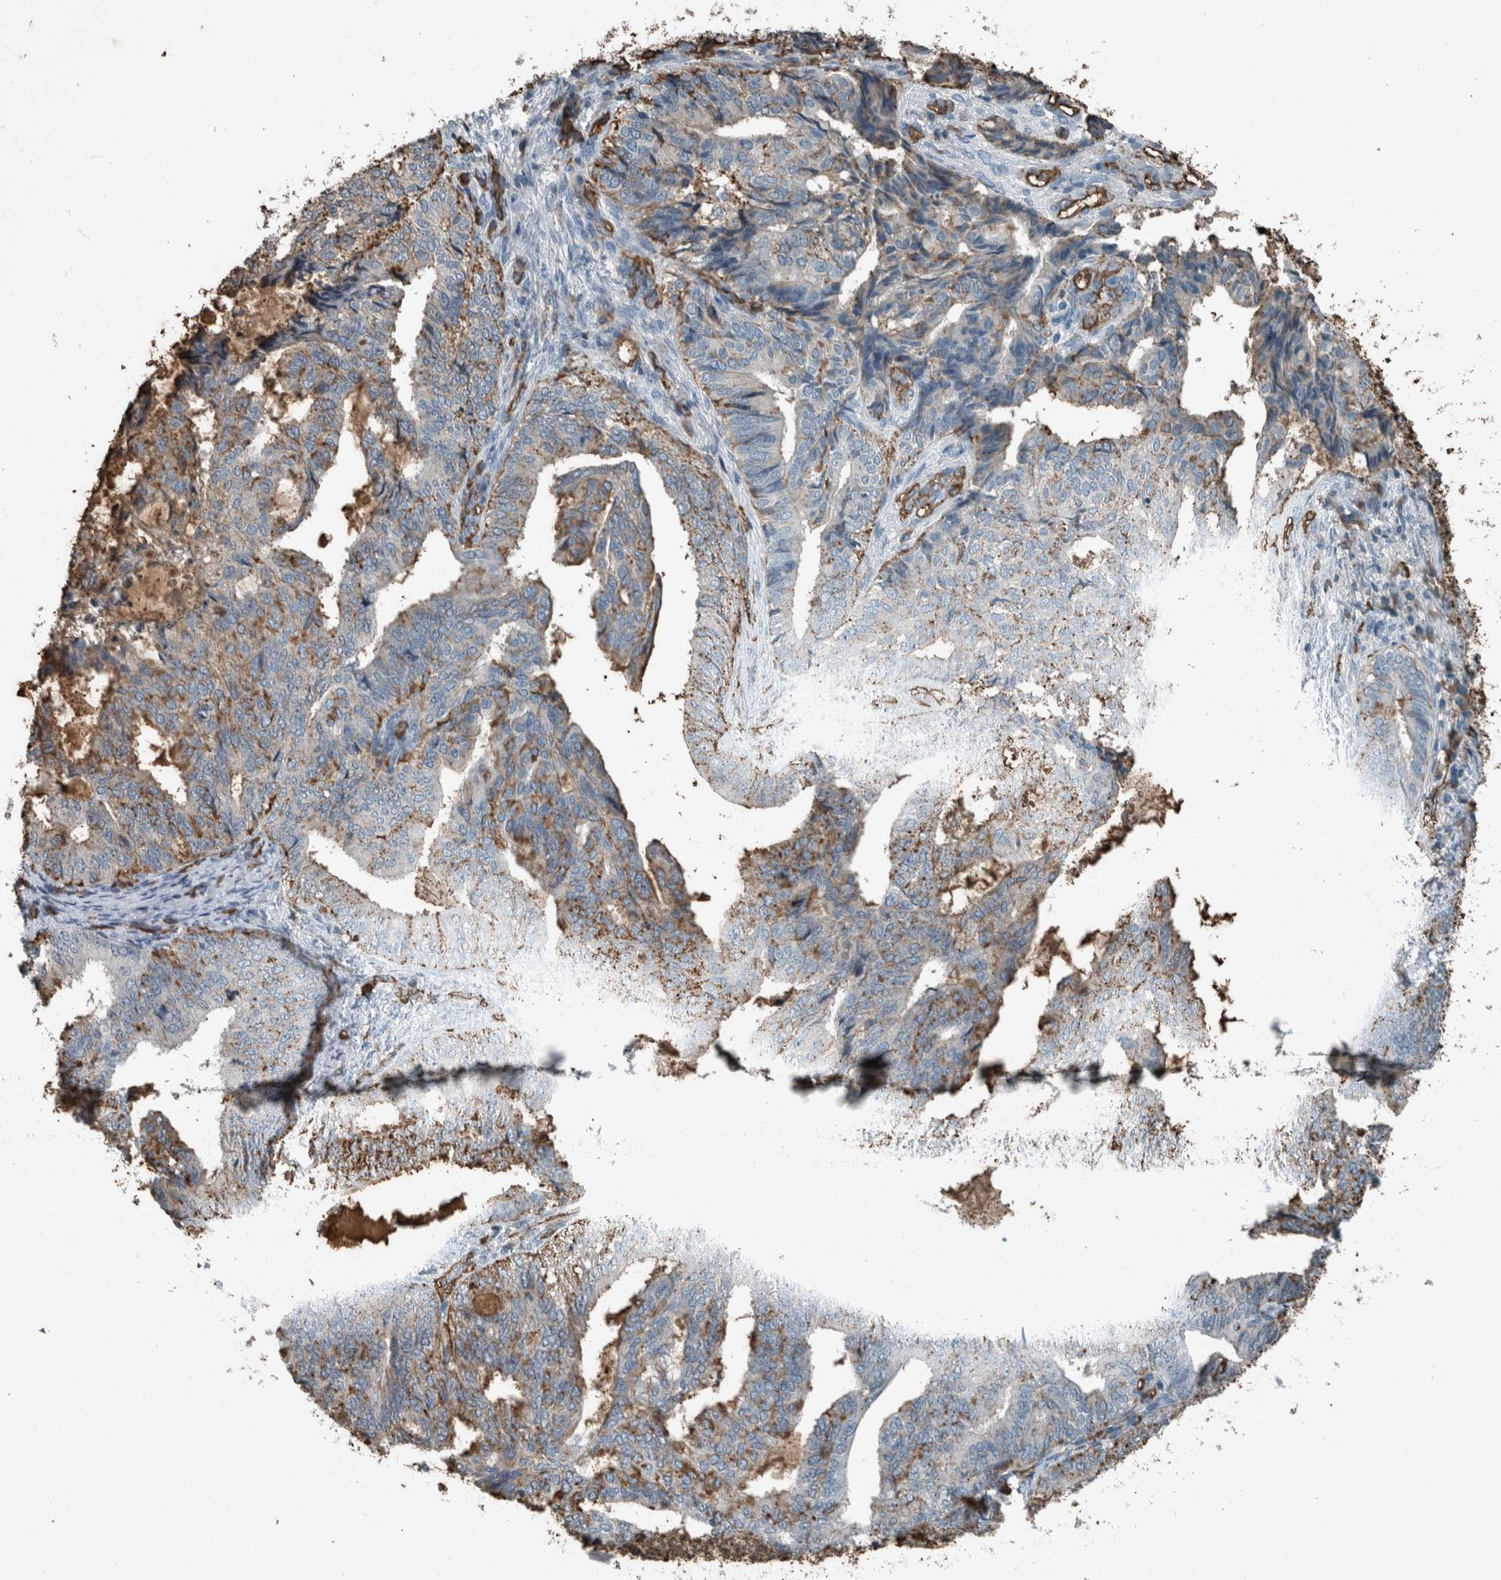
{"staining": {"intensity": "moderate", "quantity": "25%-75%", "location": "cytoplasmic/membranous"}, "tissue": "endometrial cancer", "cell_type": "Tumor cells", "image_type": "cancer", "snomed": [{"axis": "morphology", "description": "Adenocarcinoma, NOS"}, {"axis": "topography", "description": "Endometrium"}], "caption": "Immunohistochemistry (IHC) image of endometrial cancer (adenocarcinoma) stained for a protein (brown), which displays medium levels of moderate cytoplasmic/membranous positivity in about 25%-75% of tumor cells.", "gene": "LBP", "patient": {"sex": "female", "age": 58}}